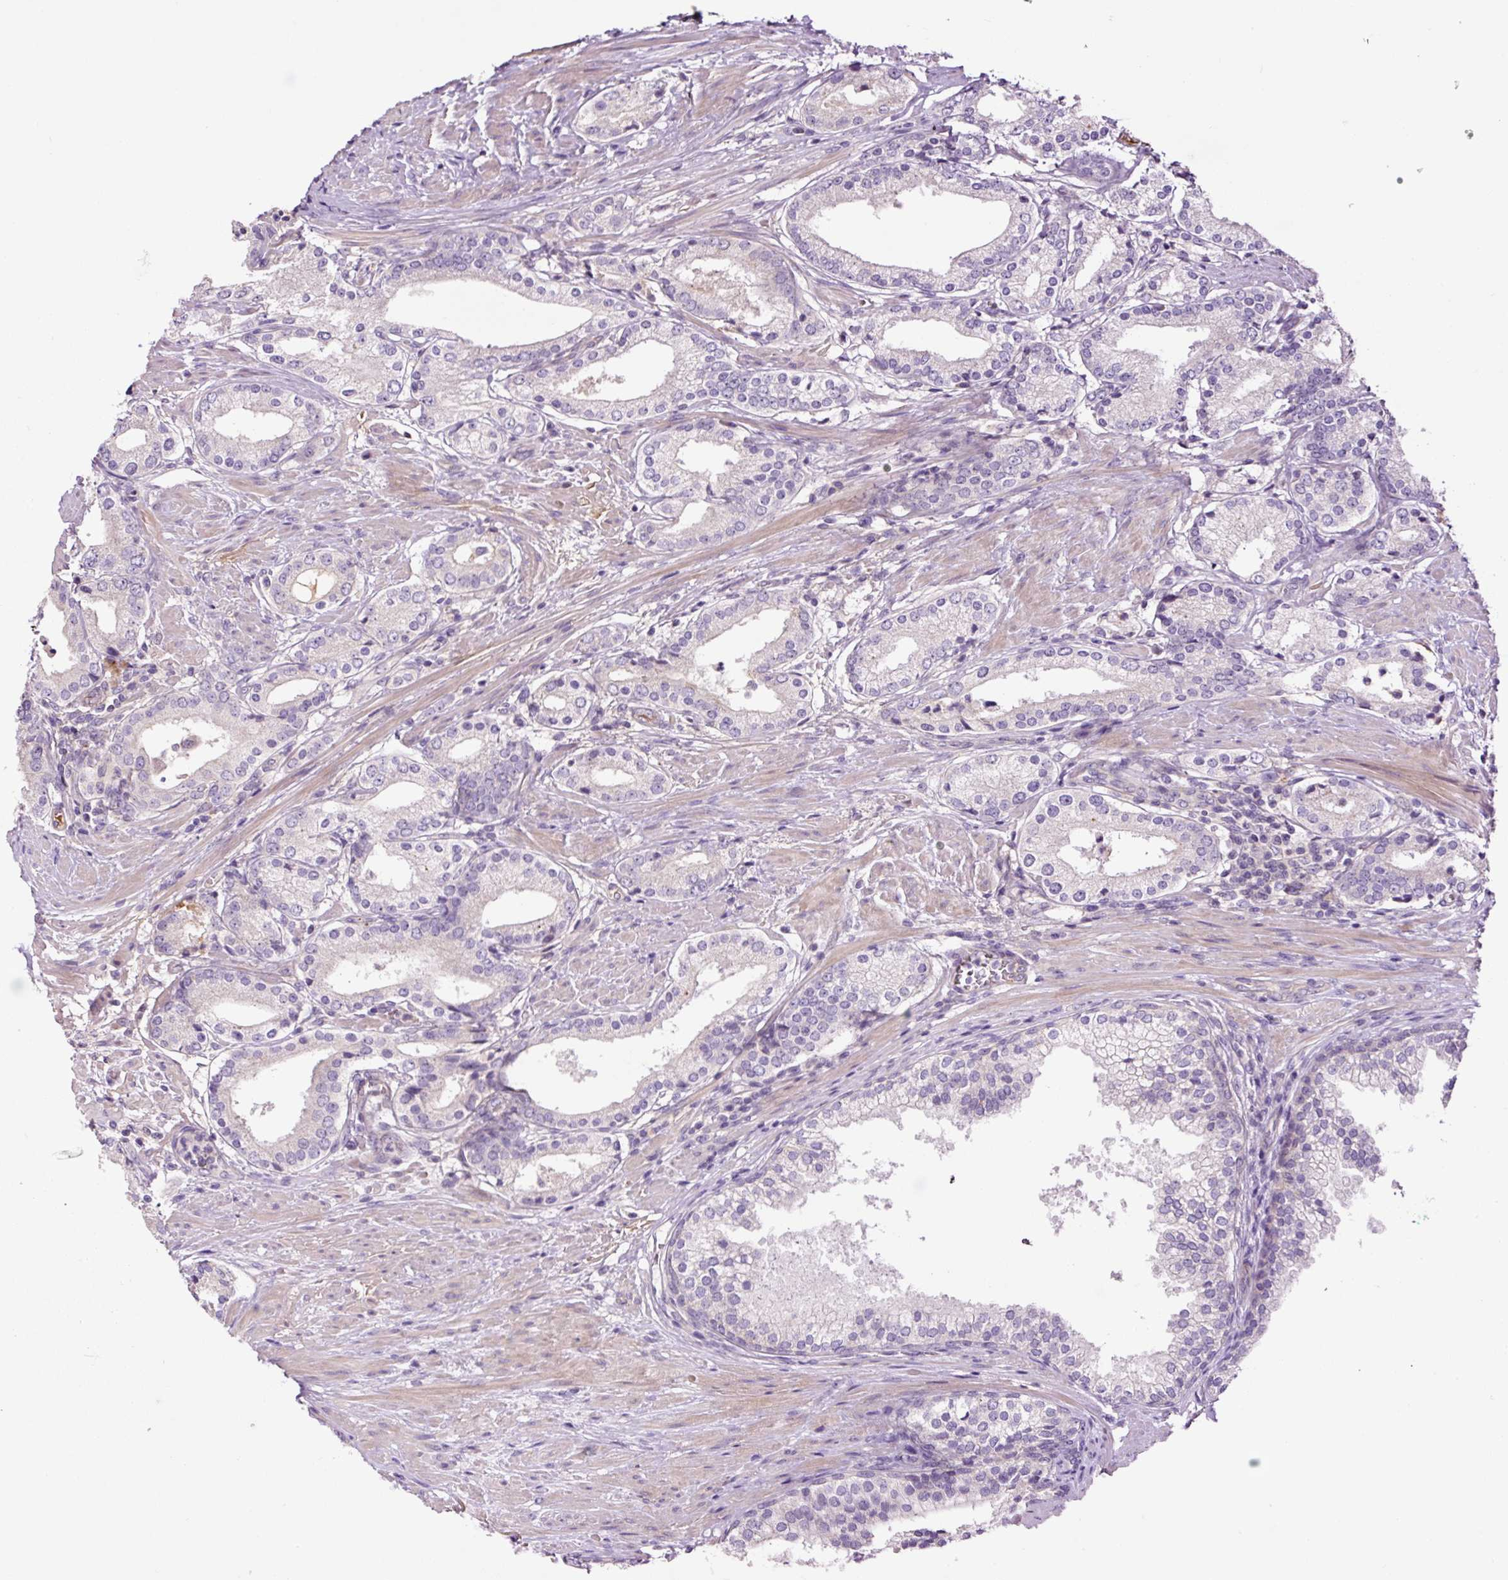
{"staining": {"intensity": "negative", "quantity": "none", "location": "none"}, "tissue": "prostate cancer", "cell_type": "Tumor cells", "image_type": "cancer", "snomed": [{"axis": "morphology", "description": "Adenocarcinoma, Low grade"}, {"axis": "topography", "description": "Prostate"}], "caption": "There is no significant expression in tumor cells of prostate adenocarcinoma (low-grade).", "gene": "TMEM235", "patient": {"sex": "male", "age": 58}}